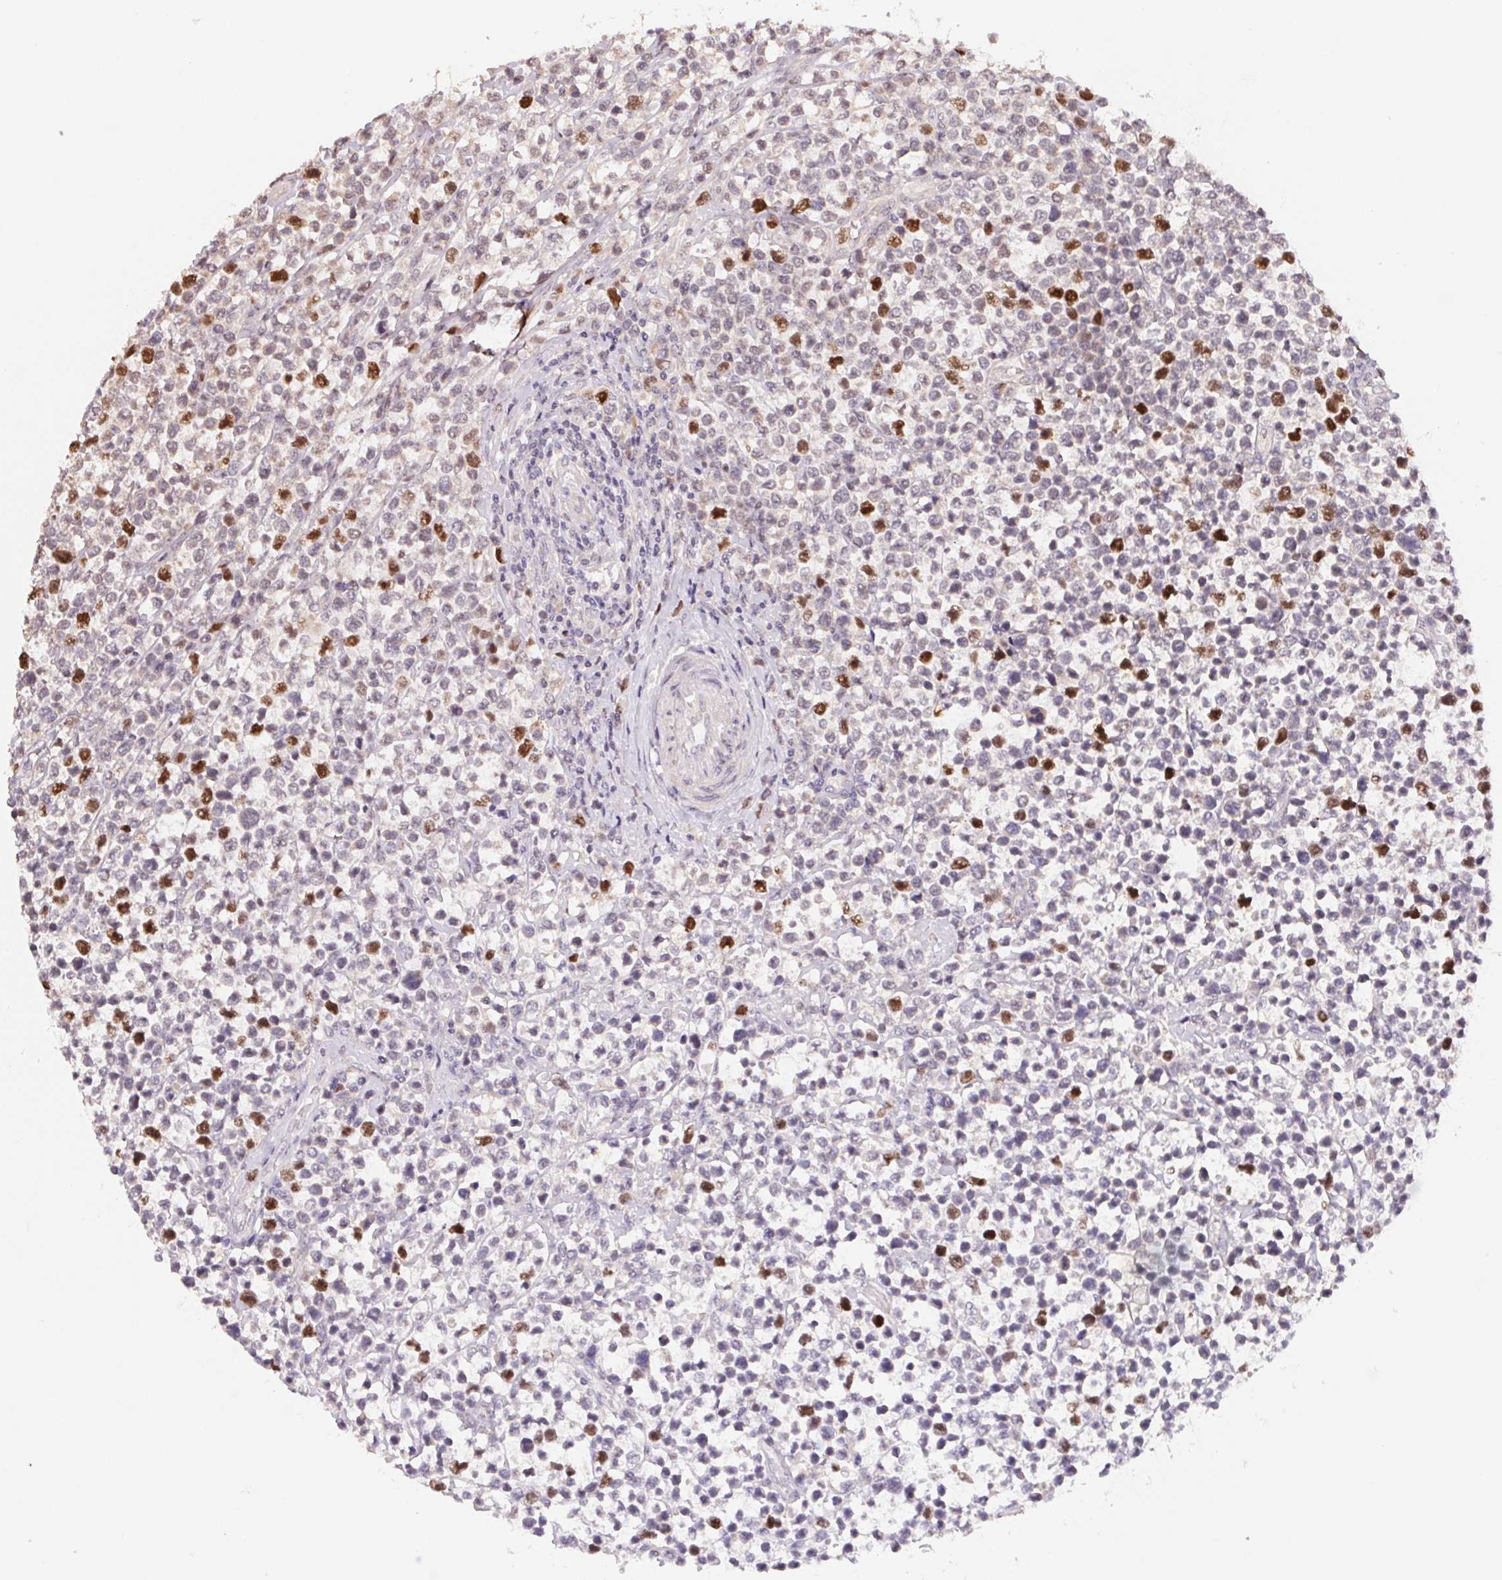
{"staining": {"intensity": "strong", "quantity": "<25%", "location": "nuclear"}, "tissue": "lymphoma", "cell_type": "Tumor cells", "image_type": "cancer", "snomed": [{"axis": "morphology", "description": "Malignant lymphoma, non-Hodgkin's type, High grade"}, {"axis": "topography", "description": "Soft tissue"}], "caption": "A medium amount of strong nuclear staining is identified in approximately <25% of tumor cells in lymphoma tissue.", "gene": "KIFC1", "patient": {"sex": "female", "age": 56}}